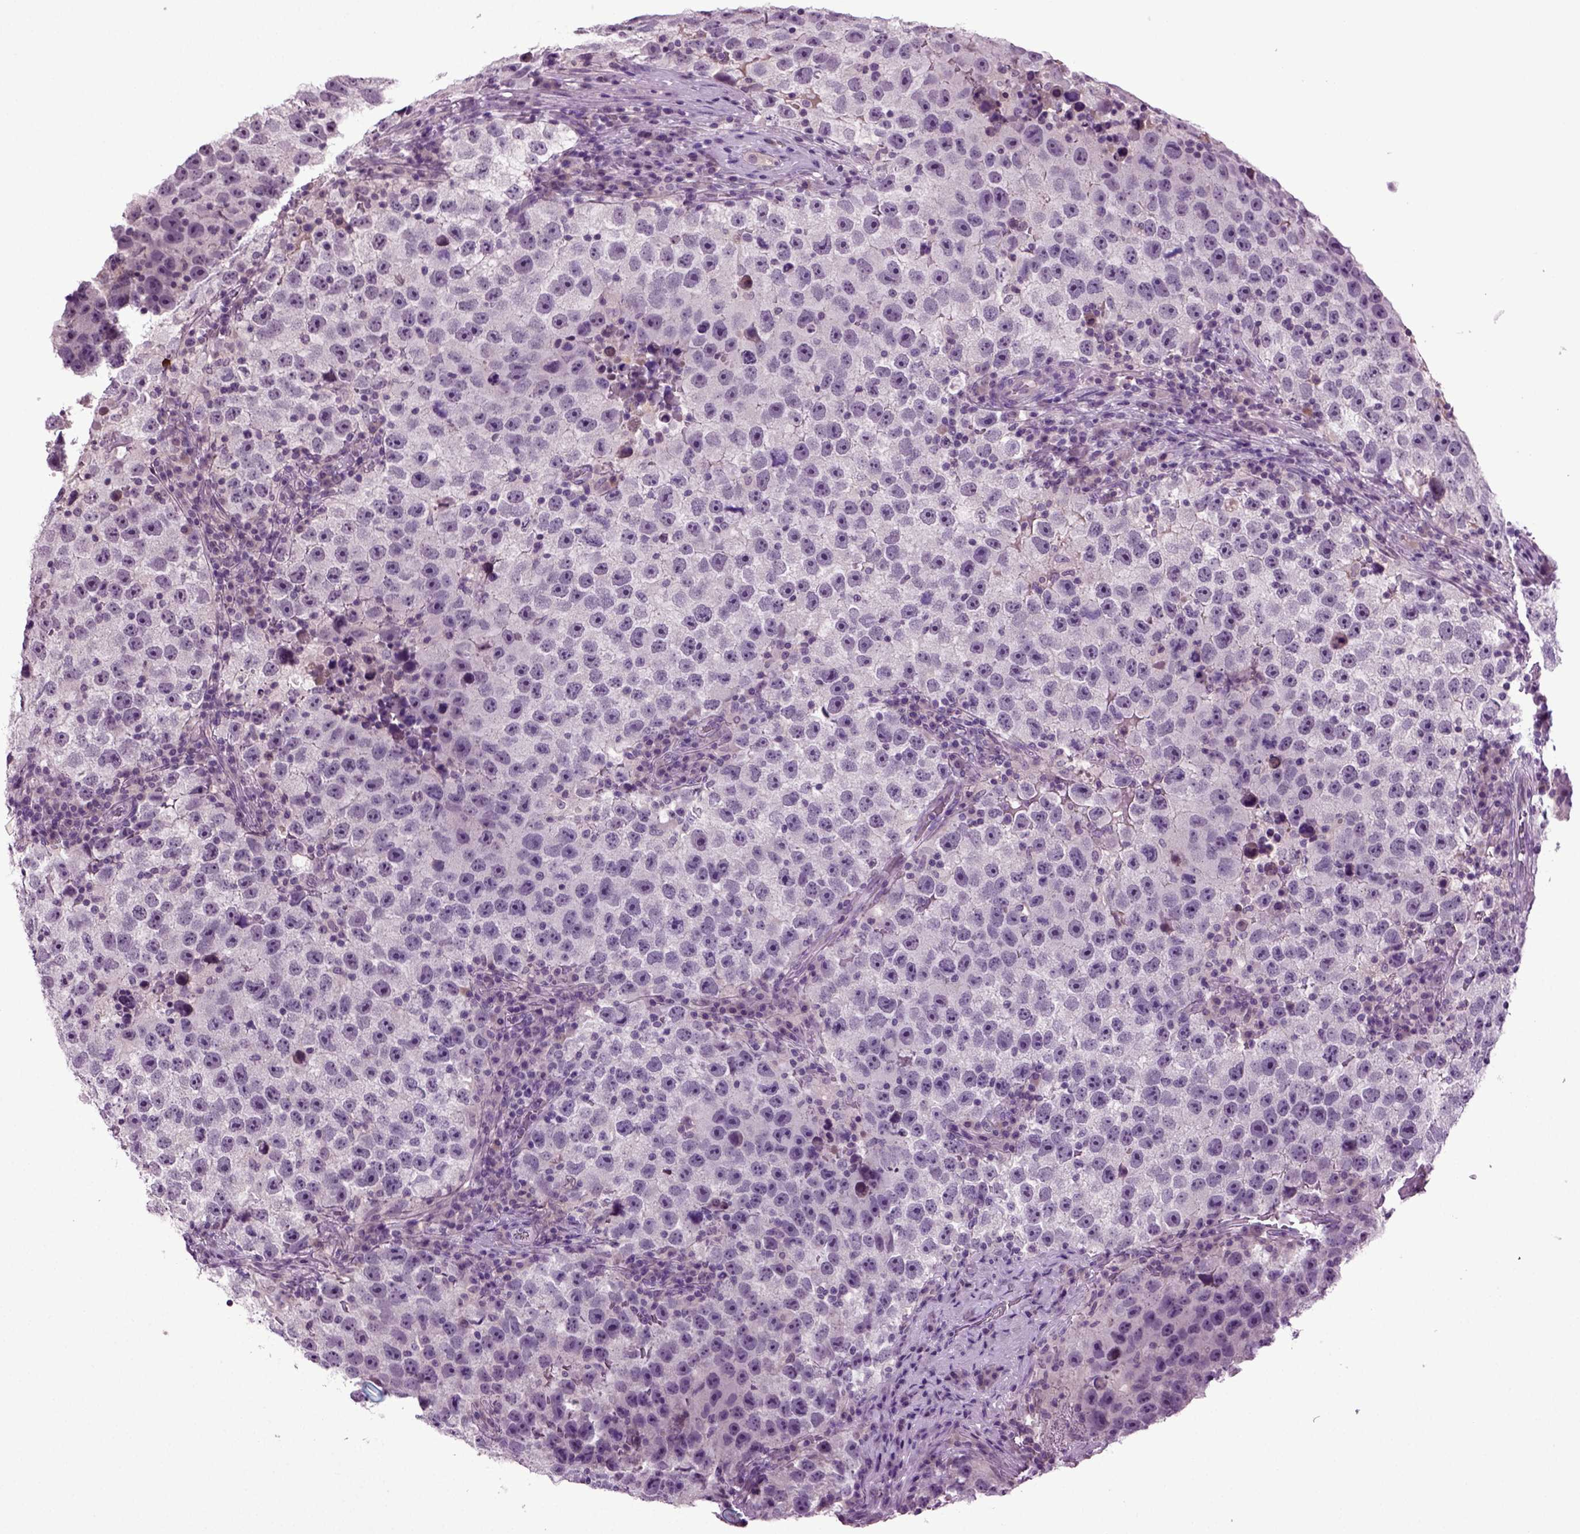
{"staining": {"intensity": "negative", "quantity": "none", "location": "none"}, "tissue": "testis cancer", "cell_type": "Tumor cells", "image_type": "cancer", "snomed": [{"axis": "morphology", "description": "Normal tissue, NOS"}, {"axis": "morphology", "description": "Seminoma, NOS"}, {"axis": "topography", "description": "Testis"}], "caption": "The micrograph displays no significant expression in tumor cells of testis seminoma. (DAB immunohistochemistry, high magnification).", "gene": "FGF11", "patient": {"sex": "male", "age": 31}}